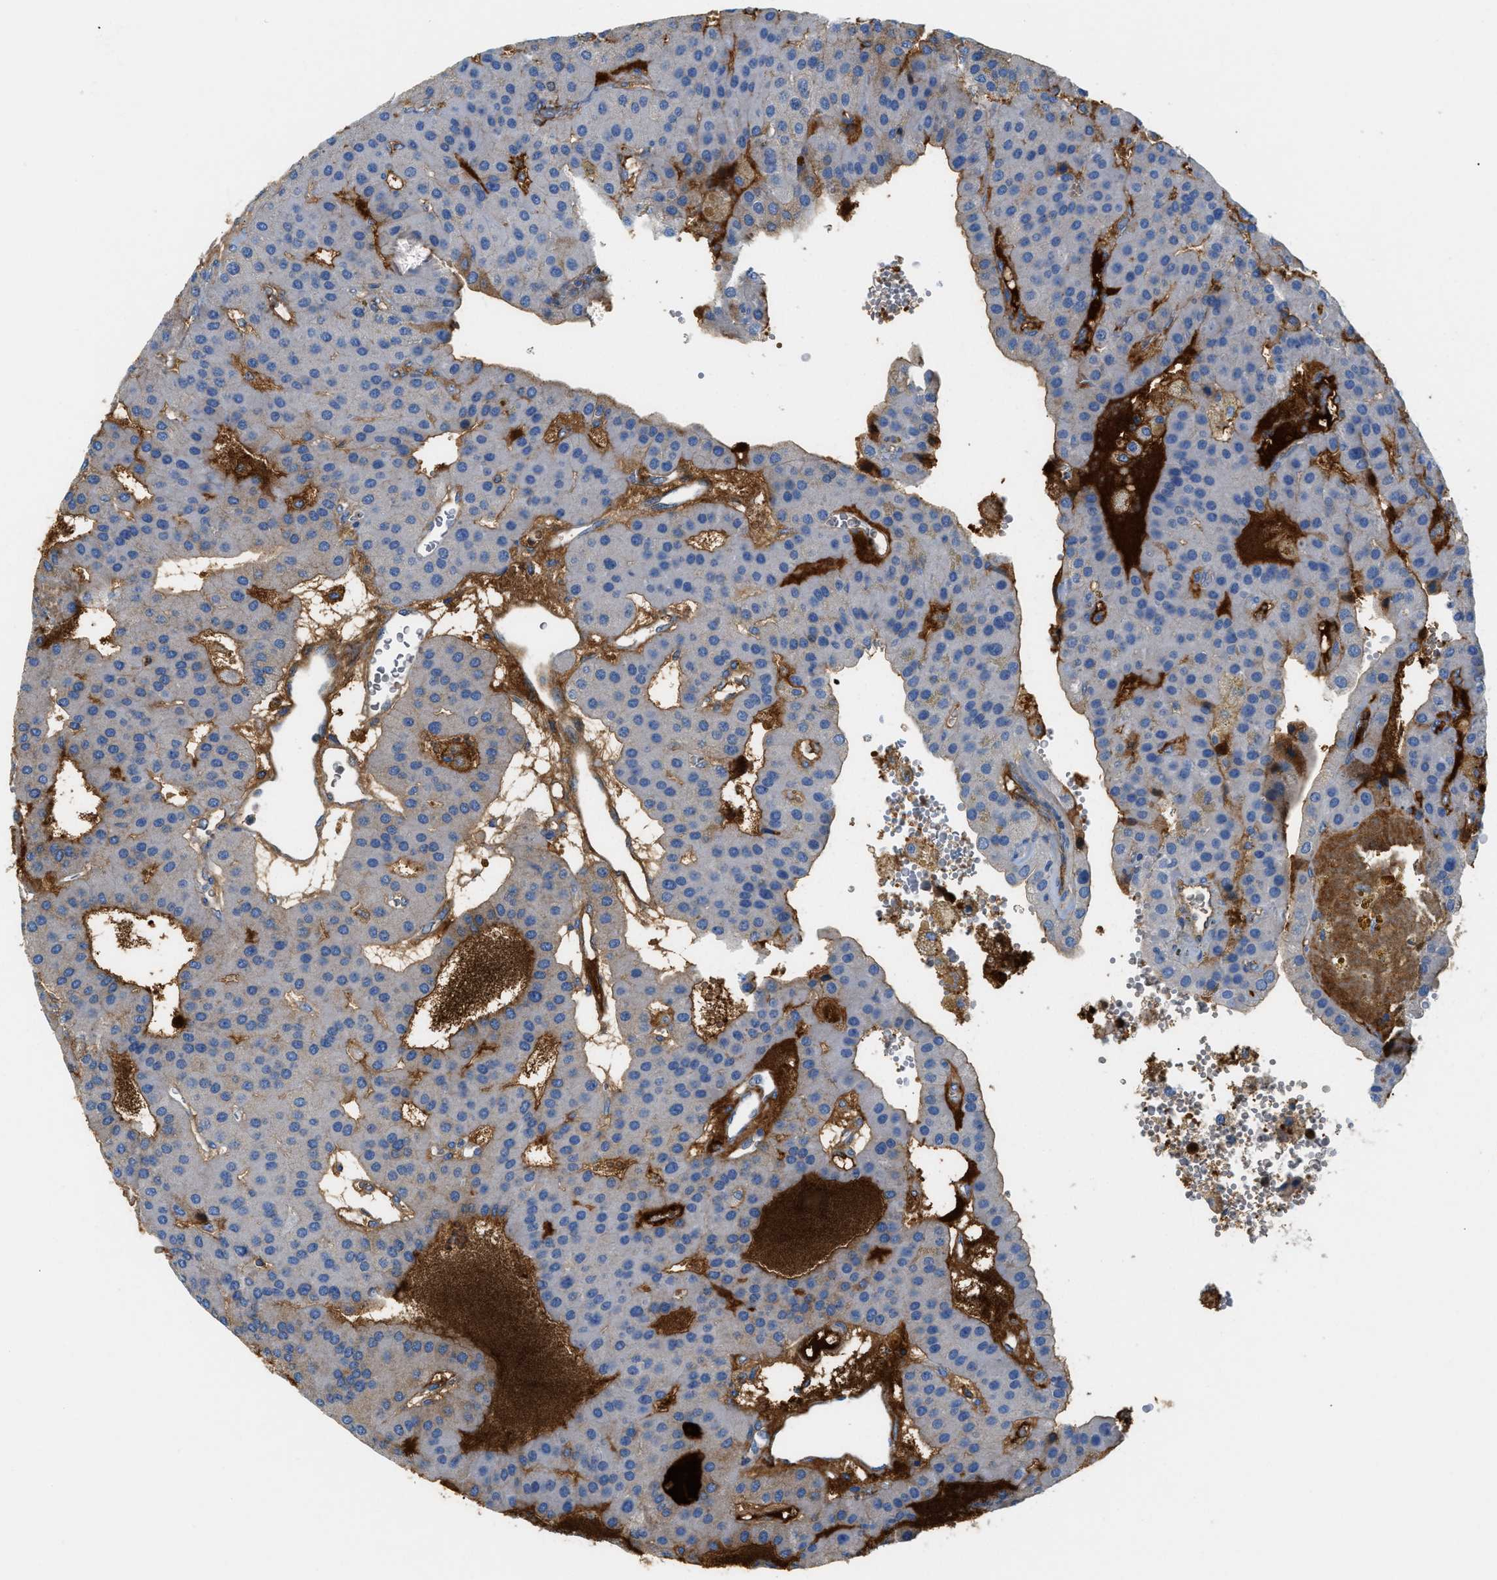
{"staining": {"intensity": "weak", "quantity": "<25%", "location": "cytoplasmic/membranous"}, "tissue": "parathyroid gland", "cell_type": "Glandular cells", "image_type": "normal", "snomed": [{"axis": "morphology", "description": "Normal tissue, NOS"}, {"axis": "morphology", "description": "Adenoma, NOS"}, {"axis": "topography", "description": "Parathyroid gland"}], "caption": "IHC photomicrograph of normal parathyroid gland: parathyroid gland stained with DAB displays no significant protein staining in glandular cells.", "gene": "CFI", "patient": {"sex": "female", "age": 86}}